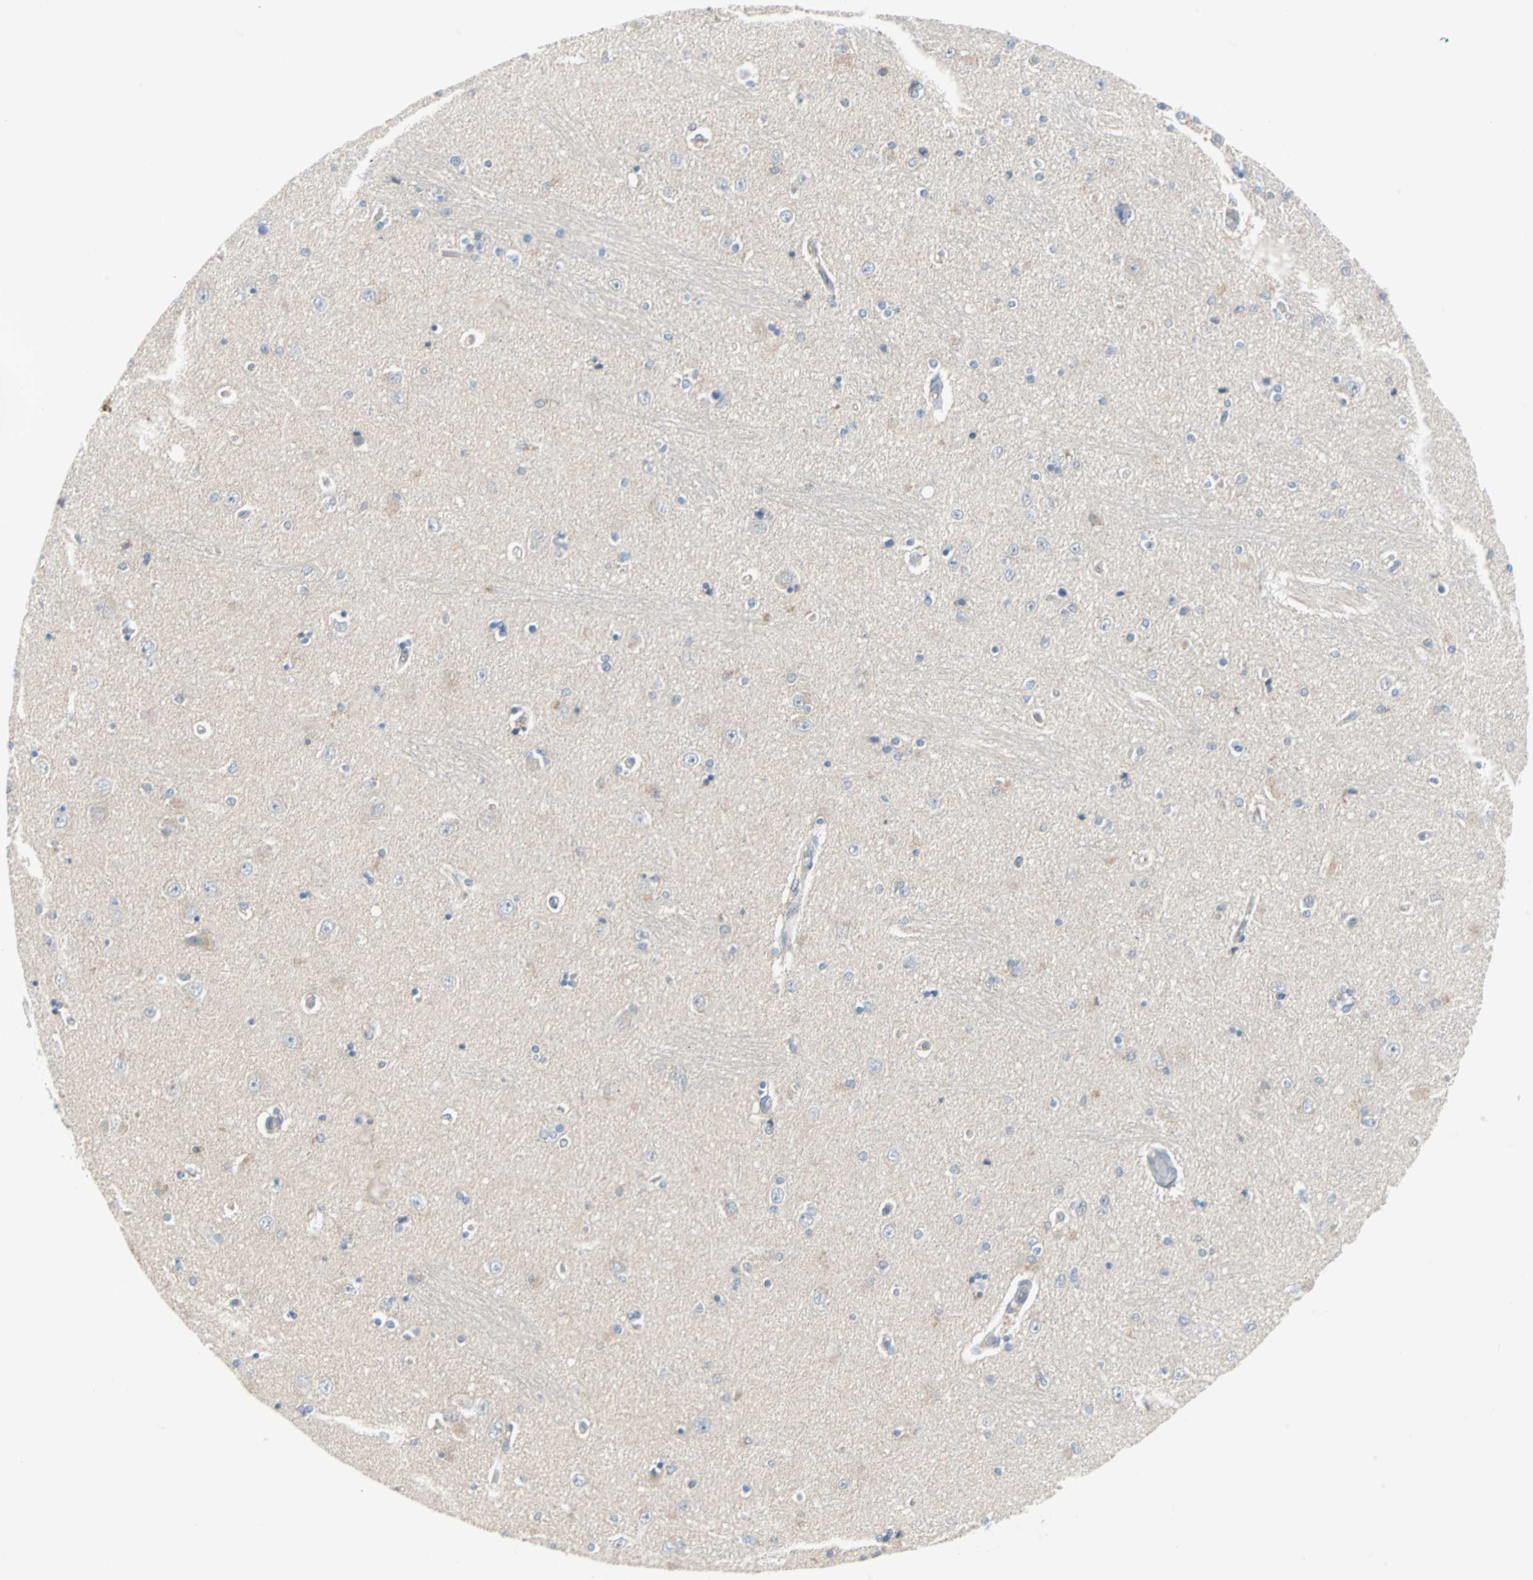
{"staining": {"intensity": "negative", "quantity": "none", "location": "none"}, "tissue": "hippocampus", "cell_type": "Glial cells", "image_type": "normal", "snomed": [{"axis": "morphology", "description": "Normal tissue, NOS"}, {"axis": "topography", "description": "Hippocampus"}], "caption": "An image of hippocampus stained for a protein displays no brown staining in glial cells. (DAB (3,3'-diaminobenzidine) immunohistochemistry (IHC) with hematoxylin counter stain).", "gene": "CASP3", "patient": {"sex": "female", "age": 54}}